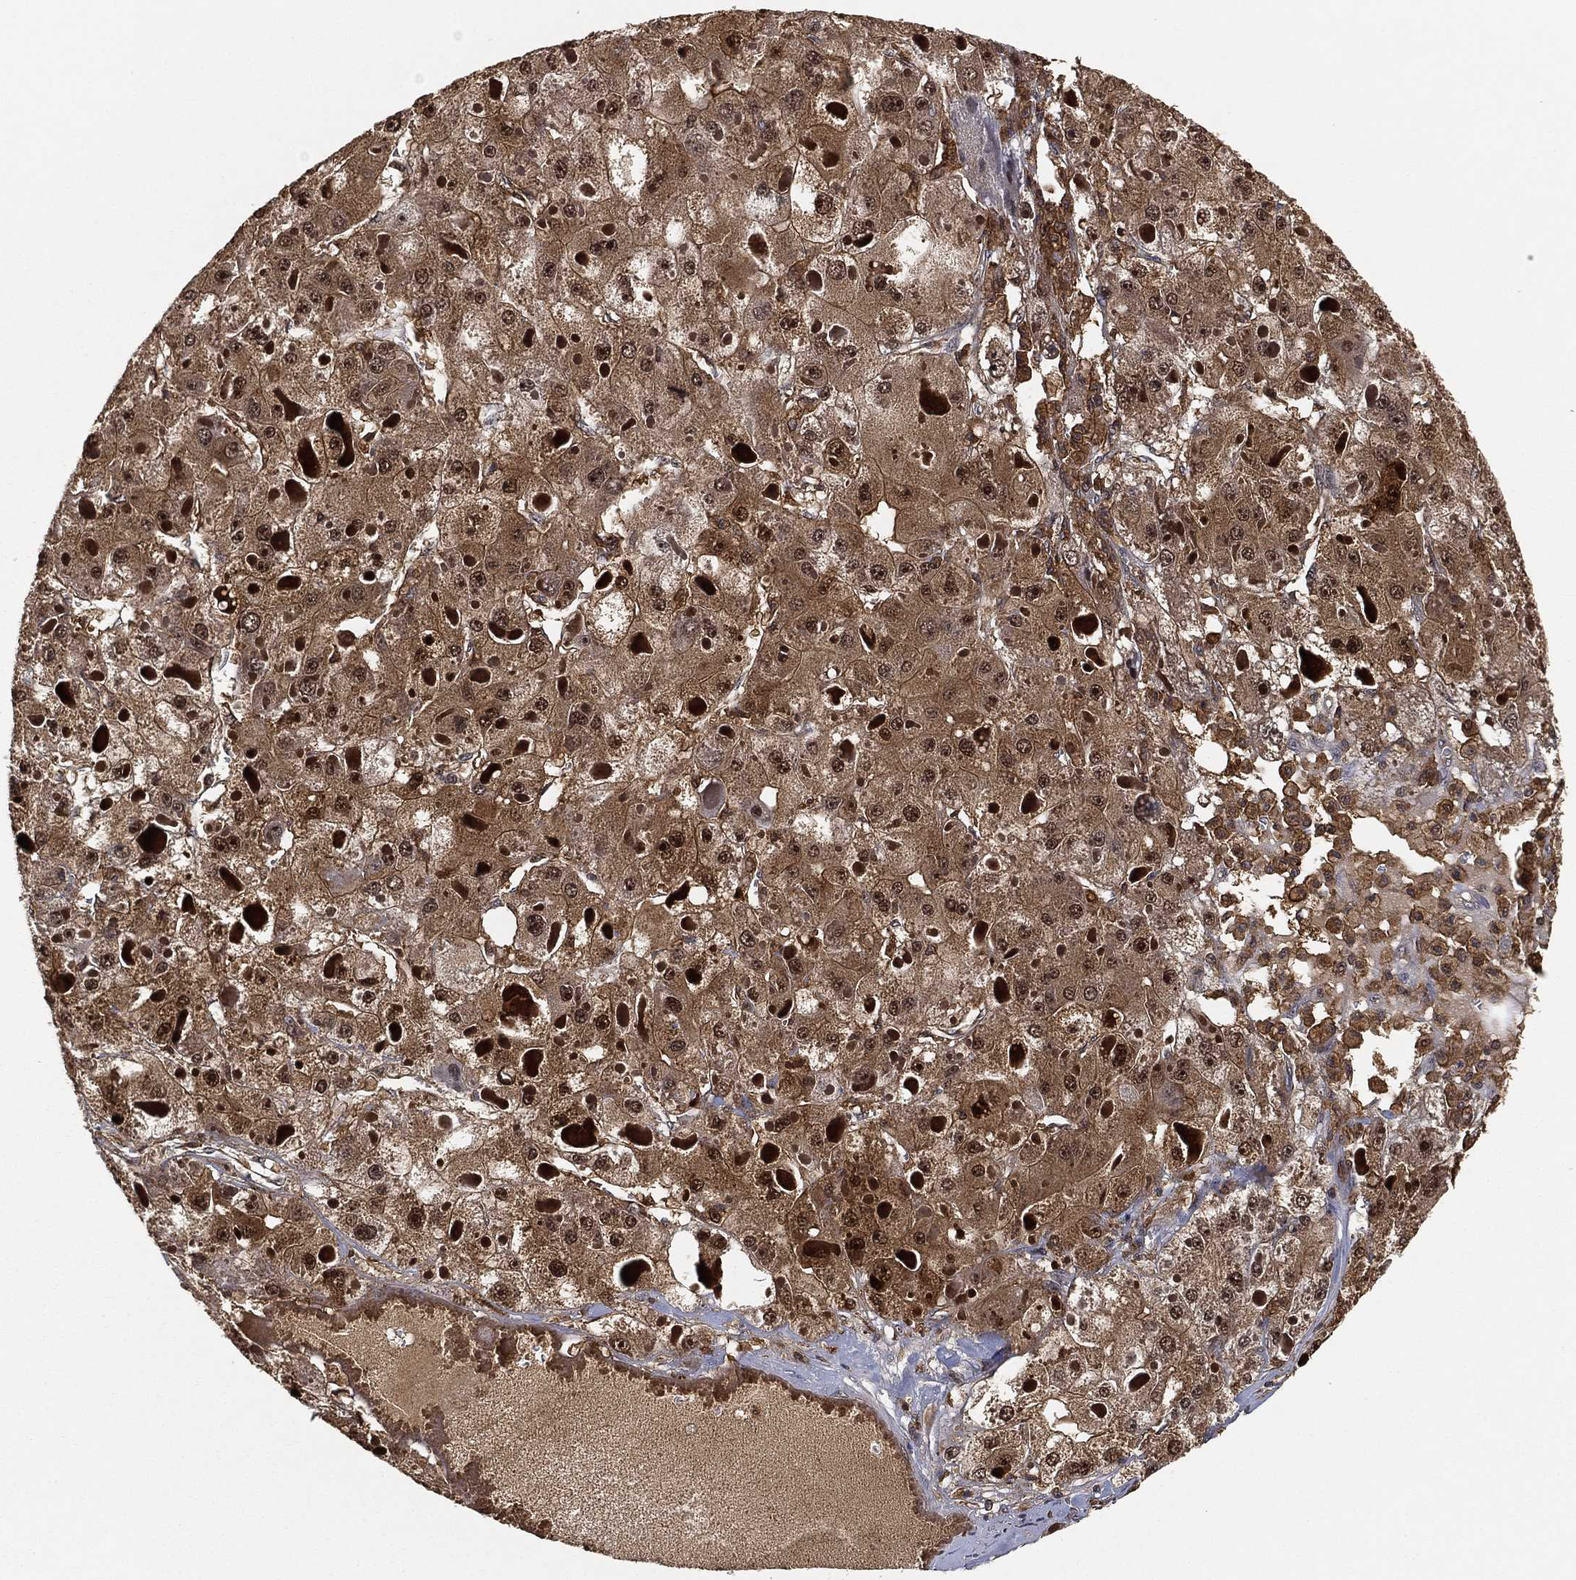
{"staining": {"intensity": "moderate", "quantity": ">75%", "location": "cytoplasmic/membranous,nuclear"}, "tissue": "liver cancer", "cell_type": "Tumor cells", "image_type": "cancer", "snomed": [{"axis": "morphology", "description": "Carcinoma, Hepatocellular, NOS"}, {"axis": "topography", "description": "Liver"}], "caption": "A photomicrograph of liver hepatocellular carcinoma stained for a protein demonstrates moderate cytoplasmic/membranous and nuclear brown staining in tumor cells.", "gene": "CRYL1", "patient": {"sex": "female", "age": 73}}